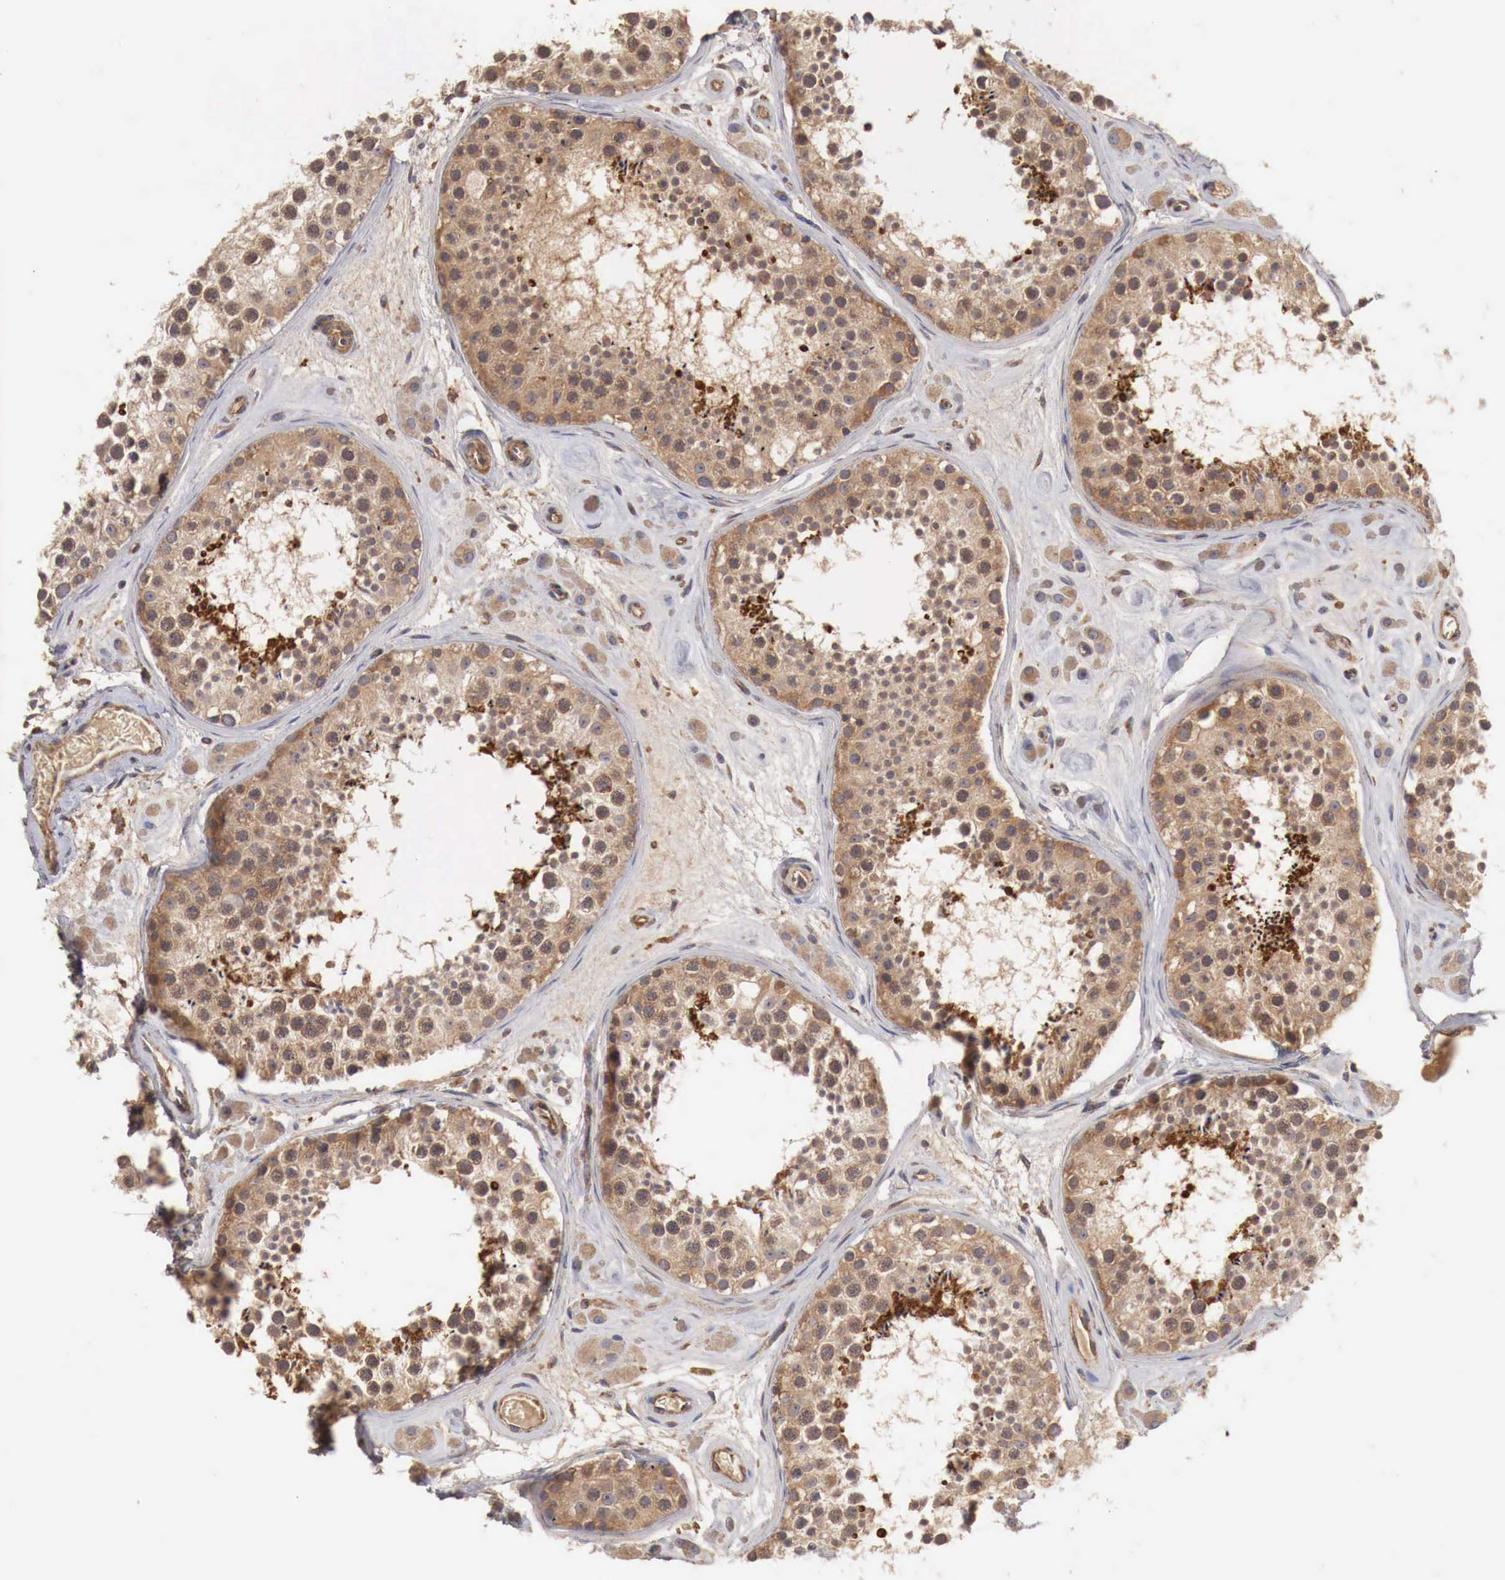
{"staining": {"intensity": "moderate", "quantity": ">75%", "location": "cytoplasmic/membranous"}, "tissue": "testis", "cell_type": "Cells in seminiferous ducts", "image_type": "normal", "snomed": [{"axis": "morphology", "description": "Normal tissue, NOS"}, {"axis": "topography", "description": "Testis"}], "caption": "The image shows a brown stain indicating the presence of a protein in the cytoplasmic/membranous of cells in seminiferous ducts in testis. Nuclei are stained in blue.", "gene": "ARMCX4", "patient": {"sex": "male", "age": 38}}